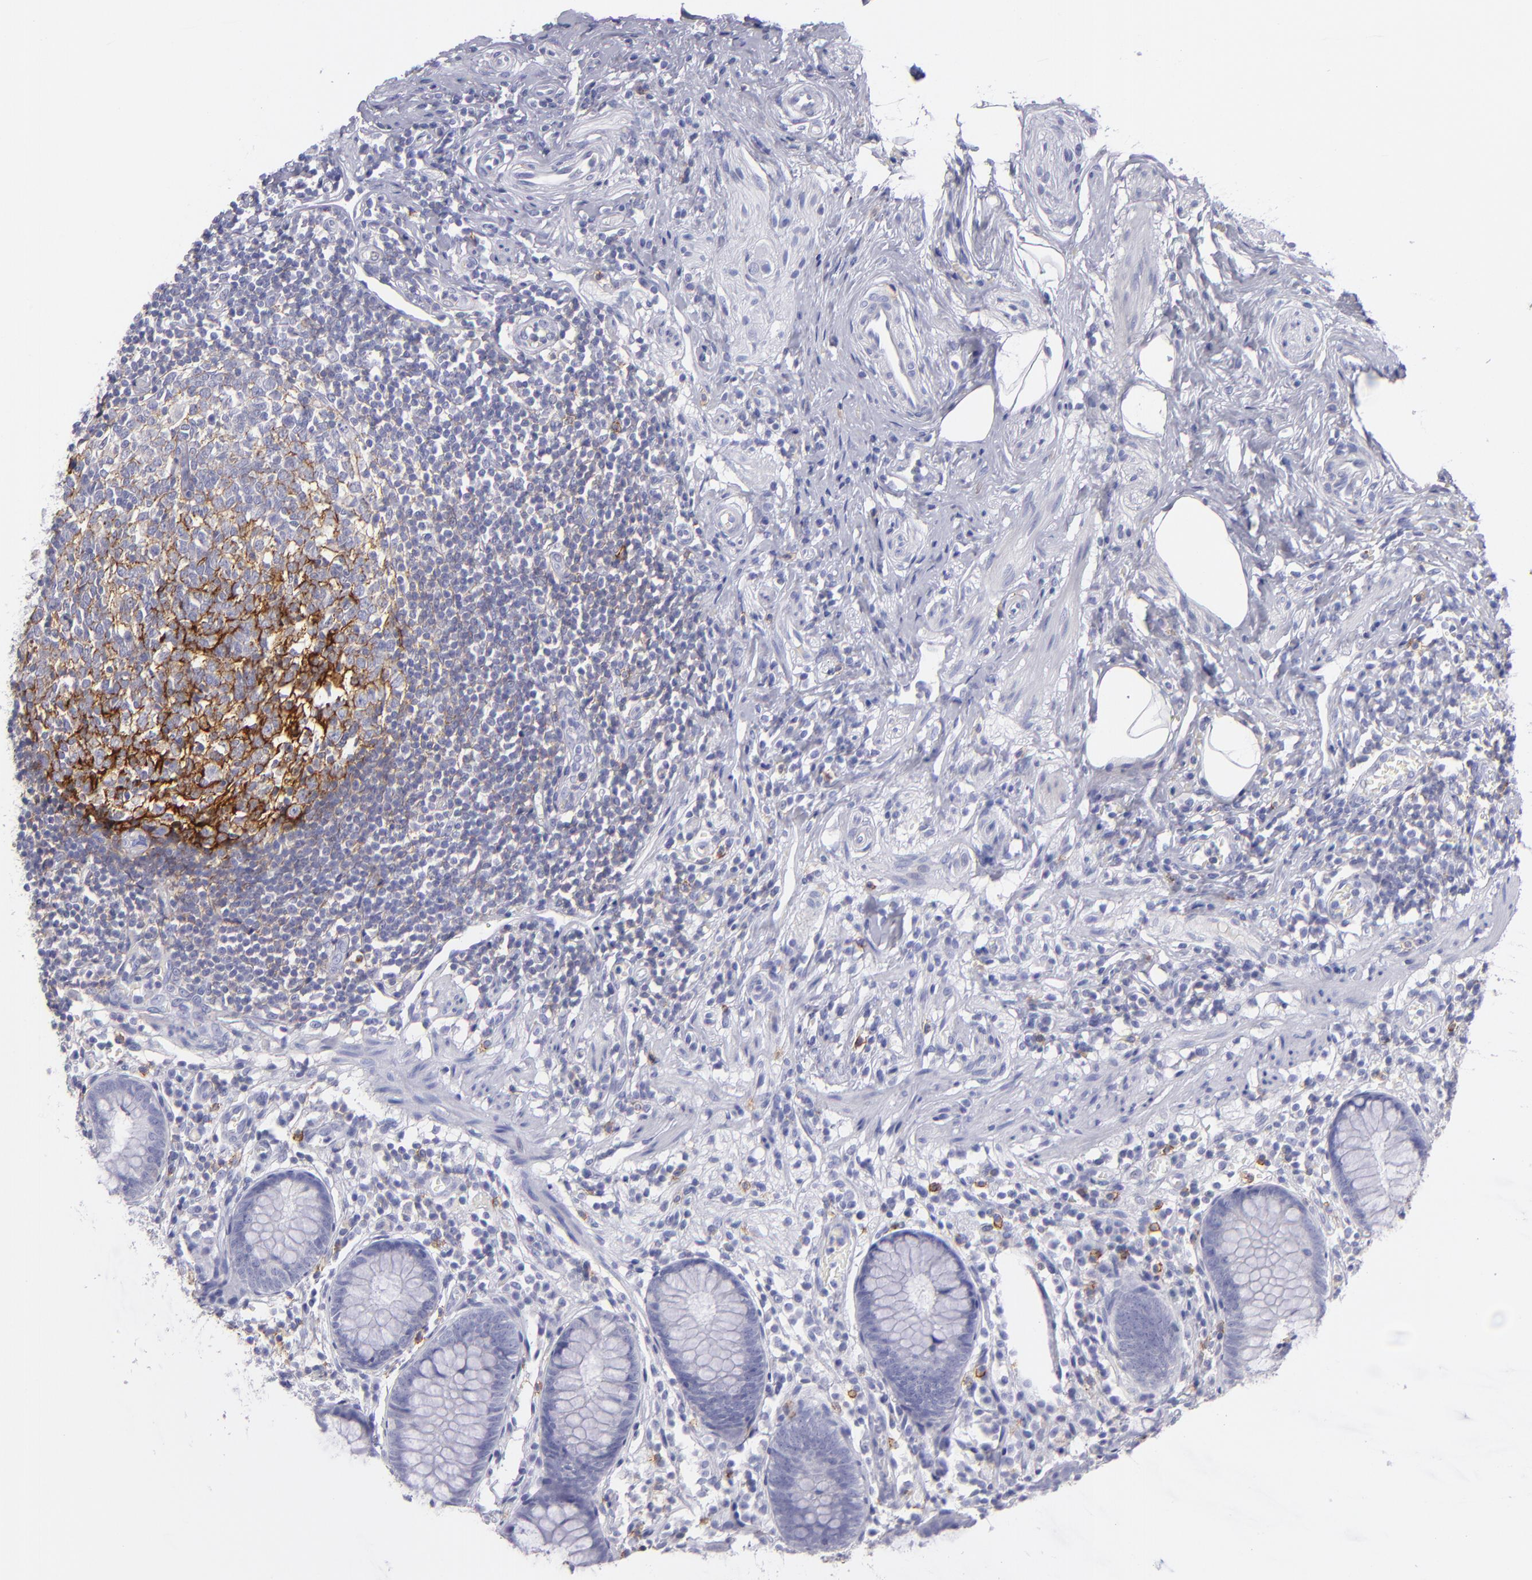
{"staining": {"intensity": "negative", "quantity": "none", "location": "none"}, "tissue": "appendix", "cell_type": "Glandular cells", "image_type": "normal", "snomed": [{"axis": "morphology", "description": "Normal tissue, NOS"}, {"axis": "topography", "description": "Appendix"}], "caption": "Protein analysis of normal appendix displays no significant positivity in glandular cells. (IHC, brightfield microscopy, high magnification).", "gene": "CD82", "patient": {"sex": "male", "age": 38}}